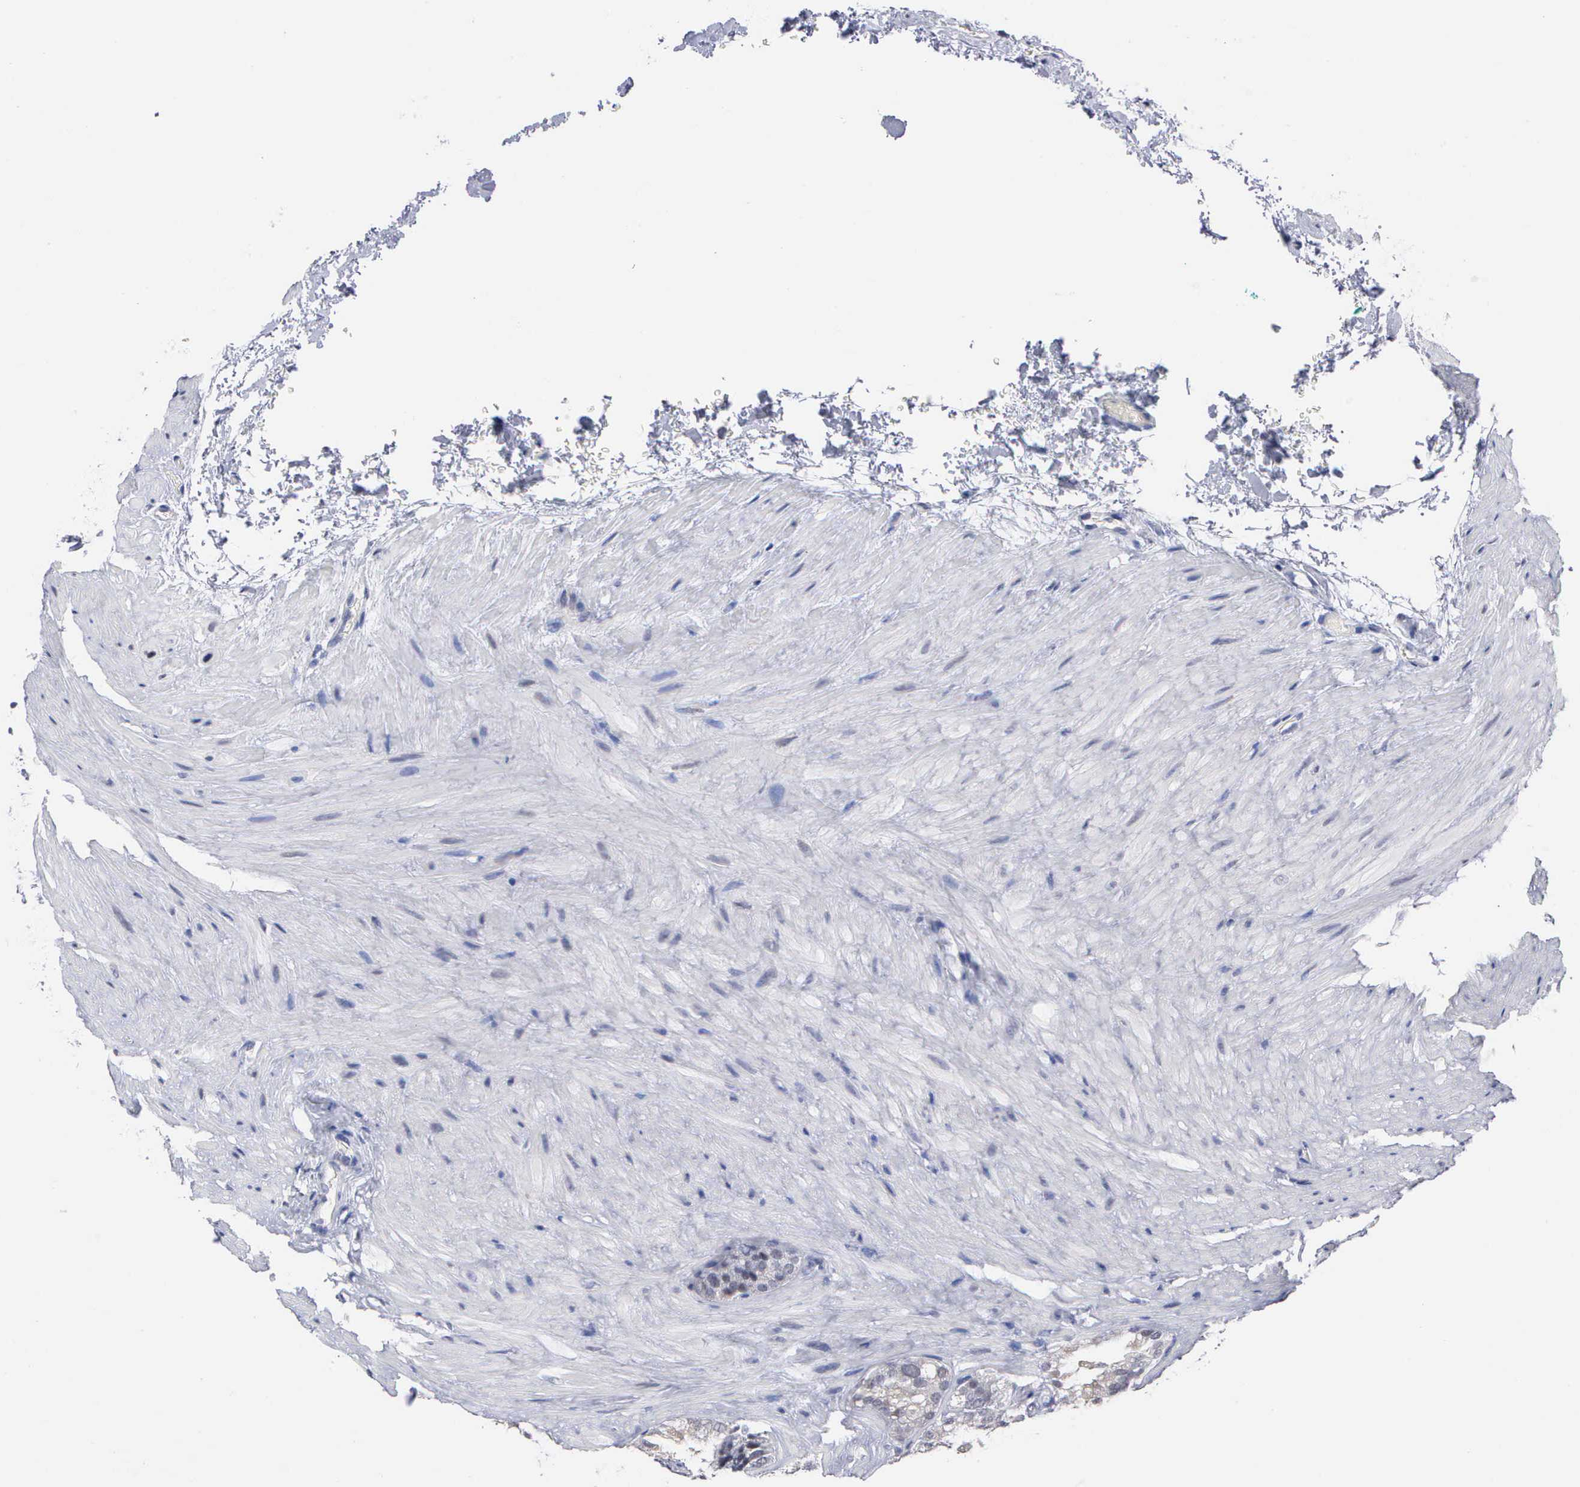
{"staining": {"intensity": "weak", "quantity": "25%-75%", "location": "nuclear"}, "tissue": "seminal vesicle", "cell_type": "Glandular cells", "image_type": "normal", "snomed": [{"axis": "morphology", "description": "Normal tissue, NOS"}, {"axis": "topography", "description": "Seminal veicle"}], "caption": "The photomicrograph demonstrates staining of benign seminal vesicle, revealing weak nuclear protein staining (brown color) within glandular cells. (brown staining indicates protein expression, while blue staining denotes nuclei).", "gene": "KDM6A", "patient": {"sex": "male", "age": 69}}